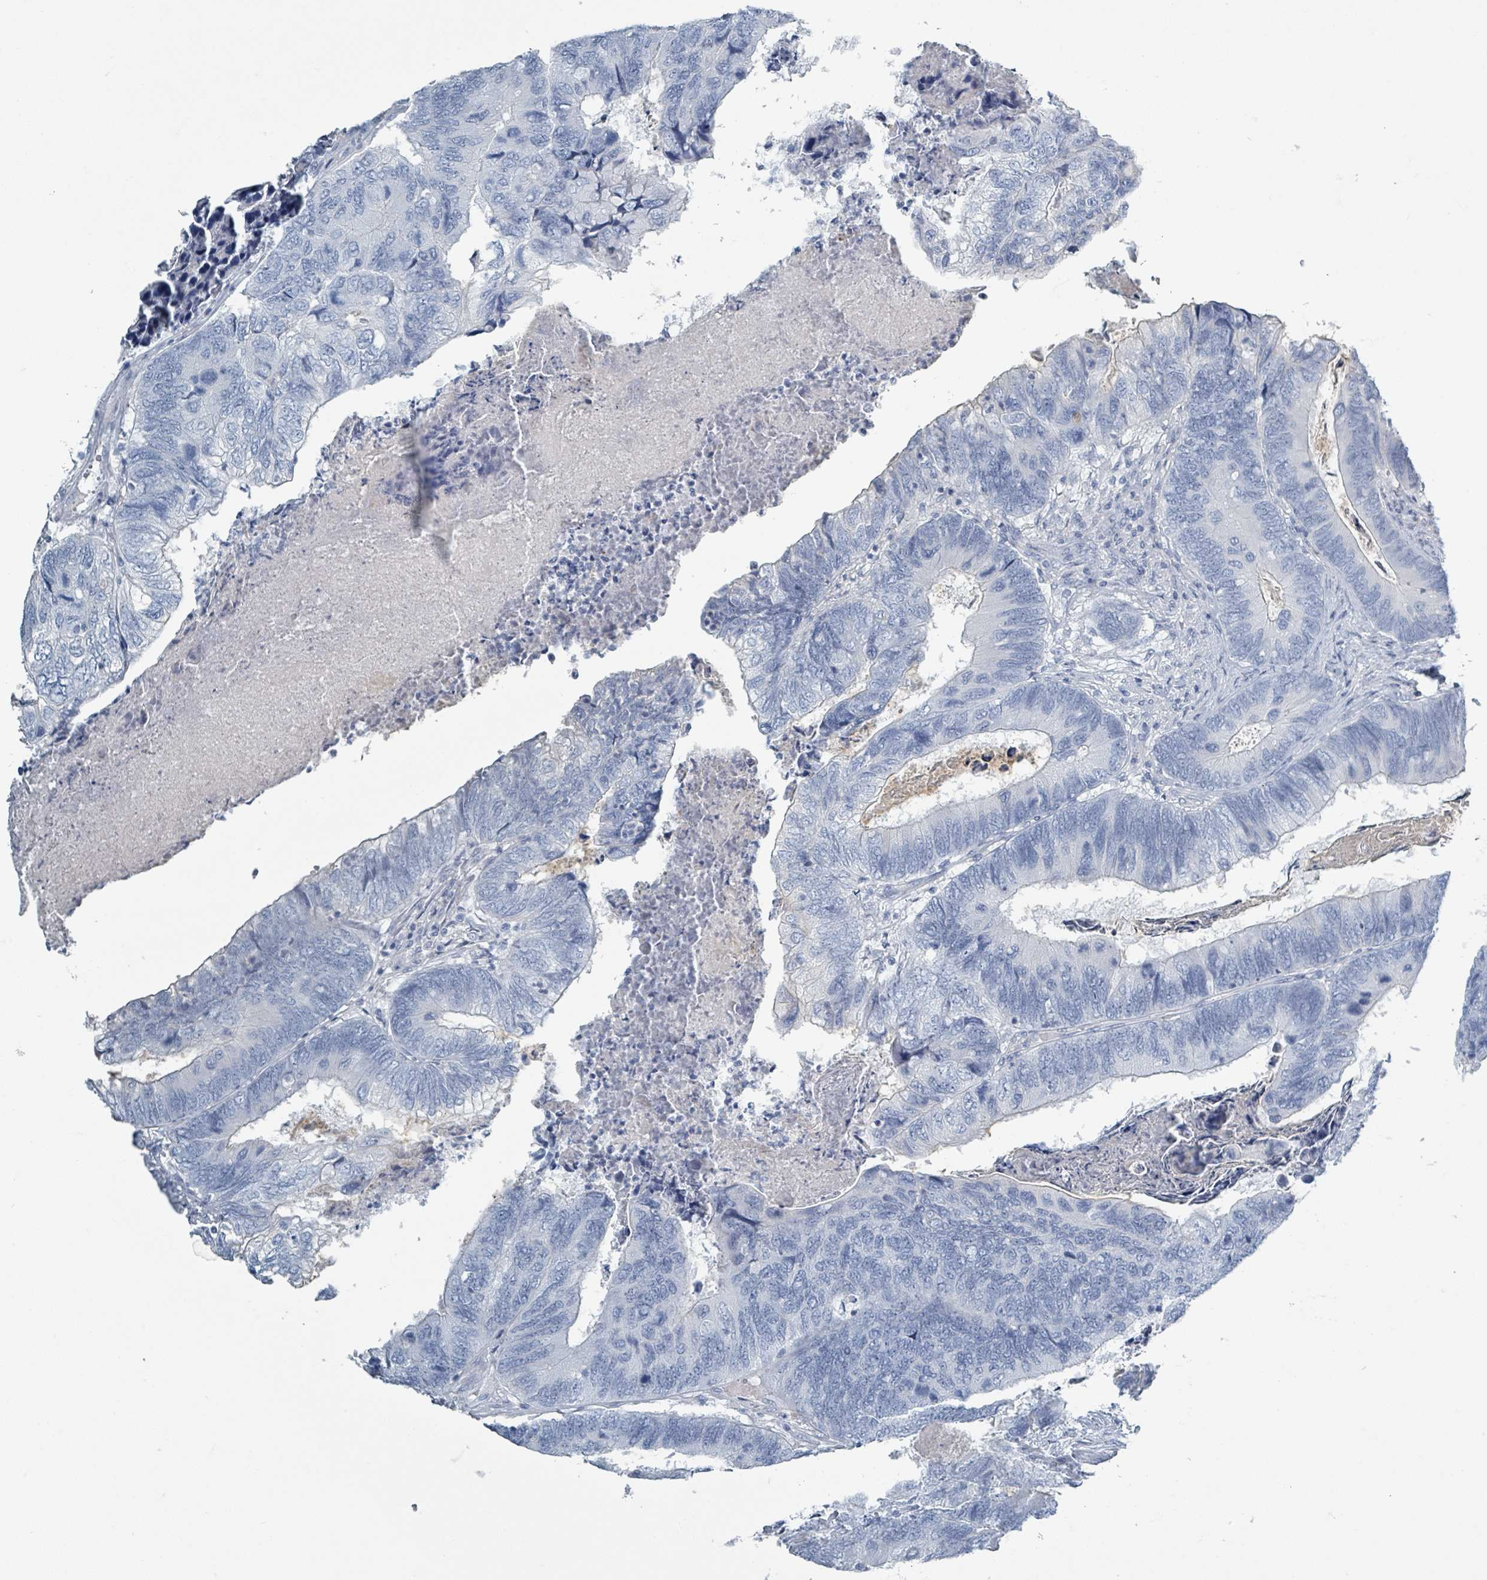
{"staining": {"intensity": "negative", "quantity": "none", "location": "none"}, "tissue": "colorectal cancer", "cell_type": "Tumor cells", "image_type": "cancer", "snomed": [{"axis": "morphology", "description": "Adenocarcinoma, NOS"}, {"axis": "topography", "description": "Colon"}], "caption": "IHC histopathology image of neoplastic tissue: human colorectal cancer (adenocarcinoma) stained with DAB shows no significant protein positivity in tumor cells.", "gene": "HEATR5A", "patient": {"sex": "female", "age": 67}}